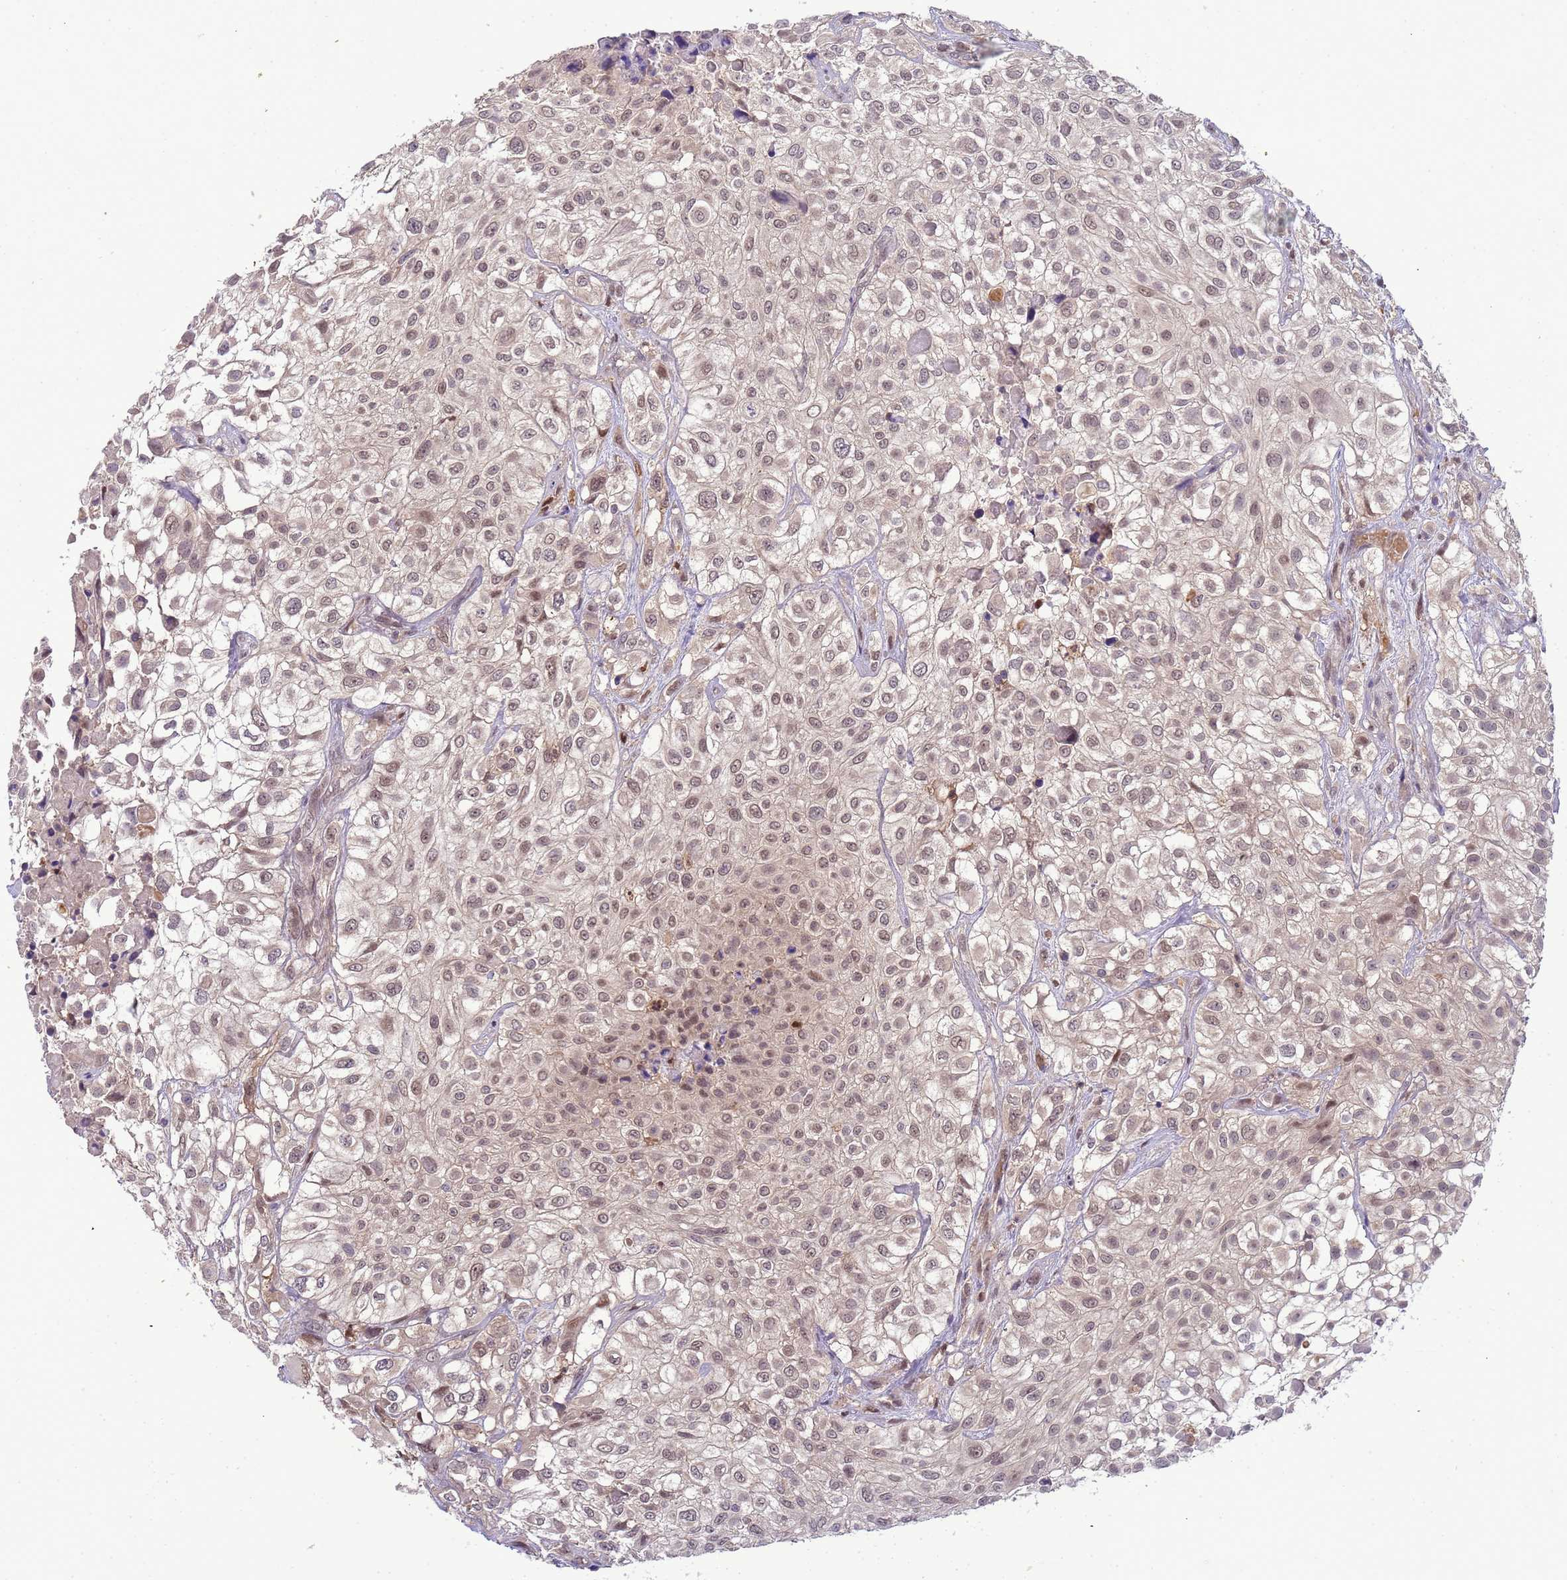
{"staining": {"intensity": "weak", "quantity": "25%-75%", "location": "nuclear"}, "tissue": "urothelial cancer", "cell_type": "Tumor cells", "image_type": "cancer", "snomed": [{"axis": "morphology", "description": "Urothelial carcinoma, High grade"}, {"axis": "topography", "description": "Urinary bladder"}], "caption": "Immunohistochemistry staining of high-grade urothelial carcinoma, which exhibits low levels of weak nuclear expression in about 25%-75% of tumor cells indicating weak nuclear protein positivity. The staining was performed using DAB (brown) for protein detection and nuclei were counterstained in hematoxylin (blue).", "gene": "CD53", "patient": {"sex": "male", "age": 56}}